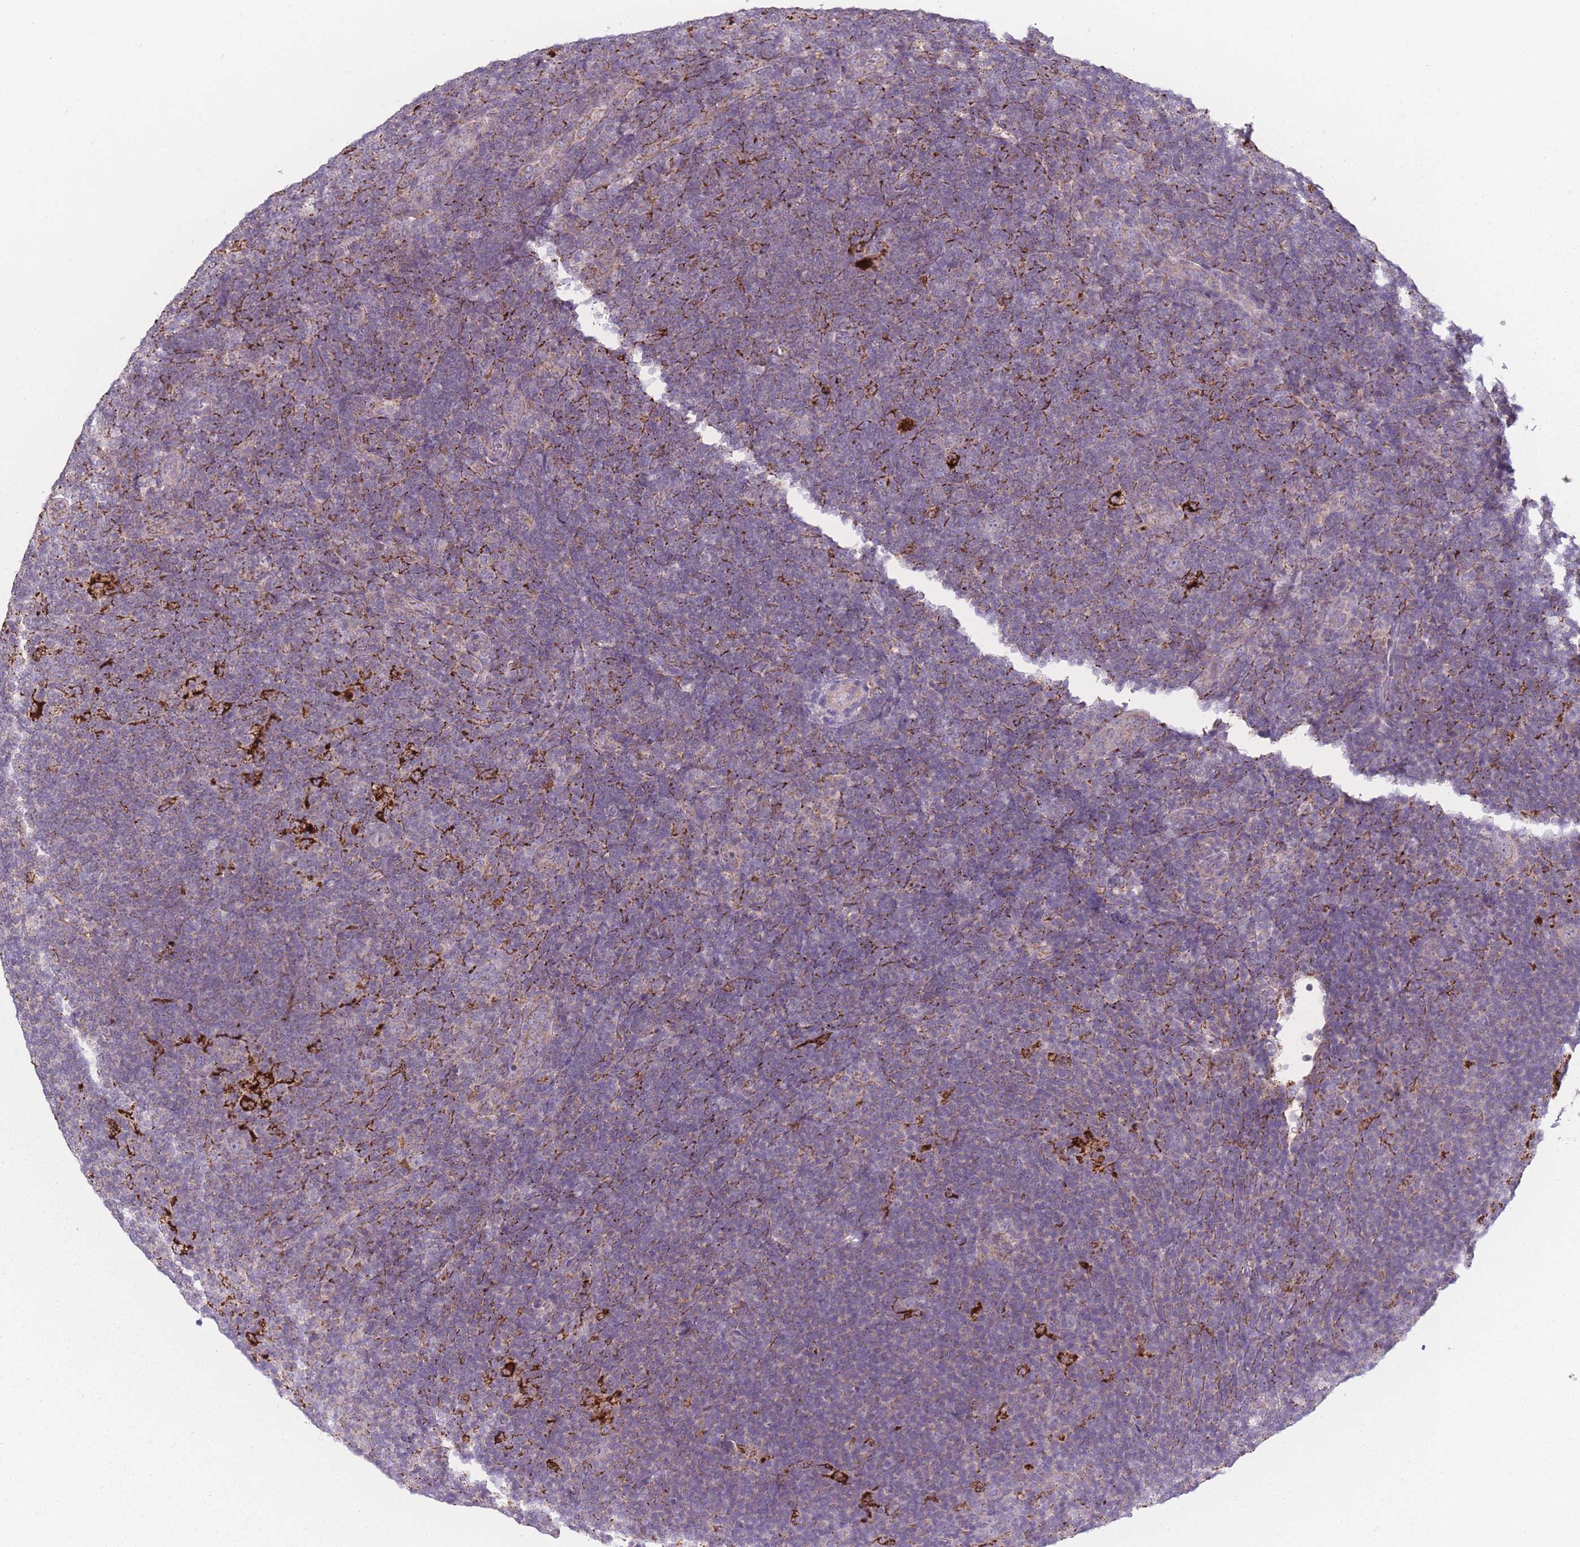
{"staining": {"intensity": "negative", "quantity": "none", "location": "none"}, "tissue": "lymphoma", "cell_type": "Tumor cells", "image_type": "cancer", "snomed": [{"axis": "morphology", "description": "Hodgkin's disease, NOS"}, {"axis": "topography", "description": "Lymph node"}], "caption": "IHC image of human lymphoma stained for a protein (brown), which shows no positivity in tumor cells.", "gene": "PEX11B", "patient": {"sex": "female", "age": 57}}